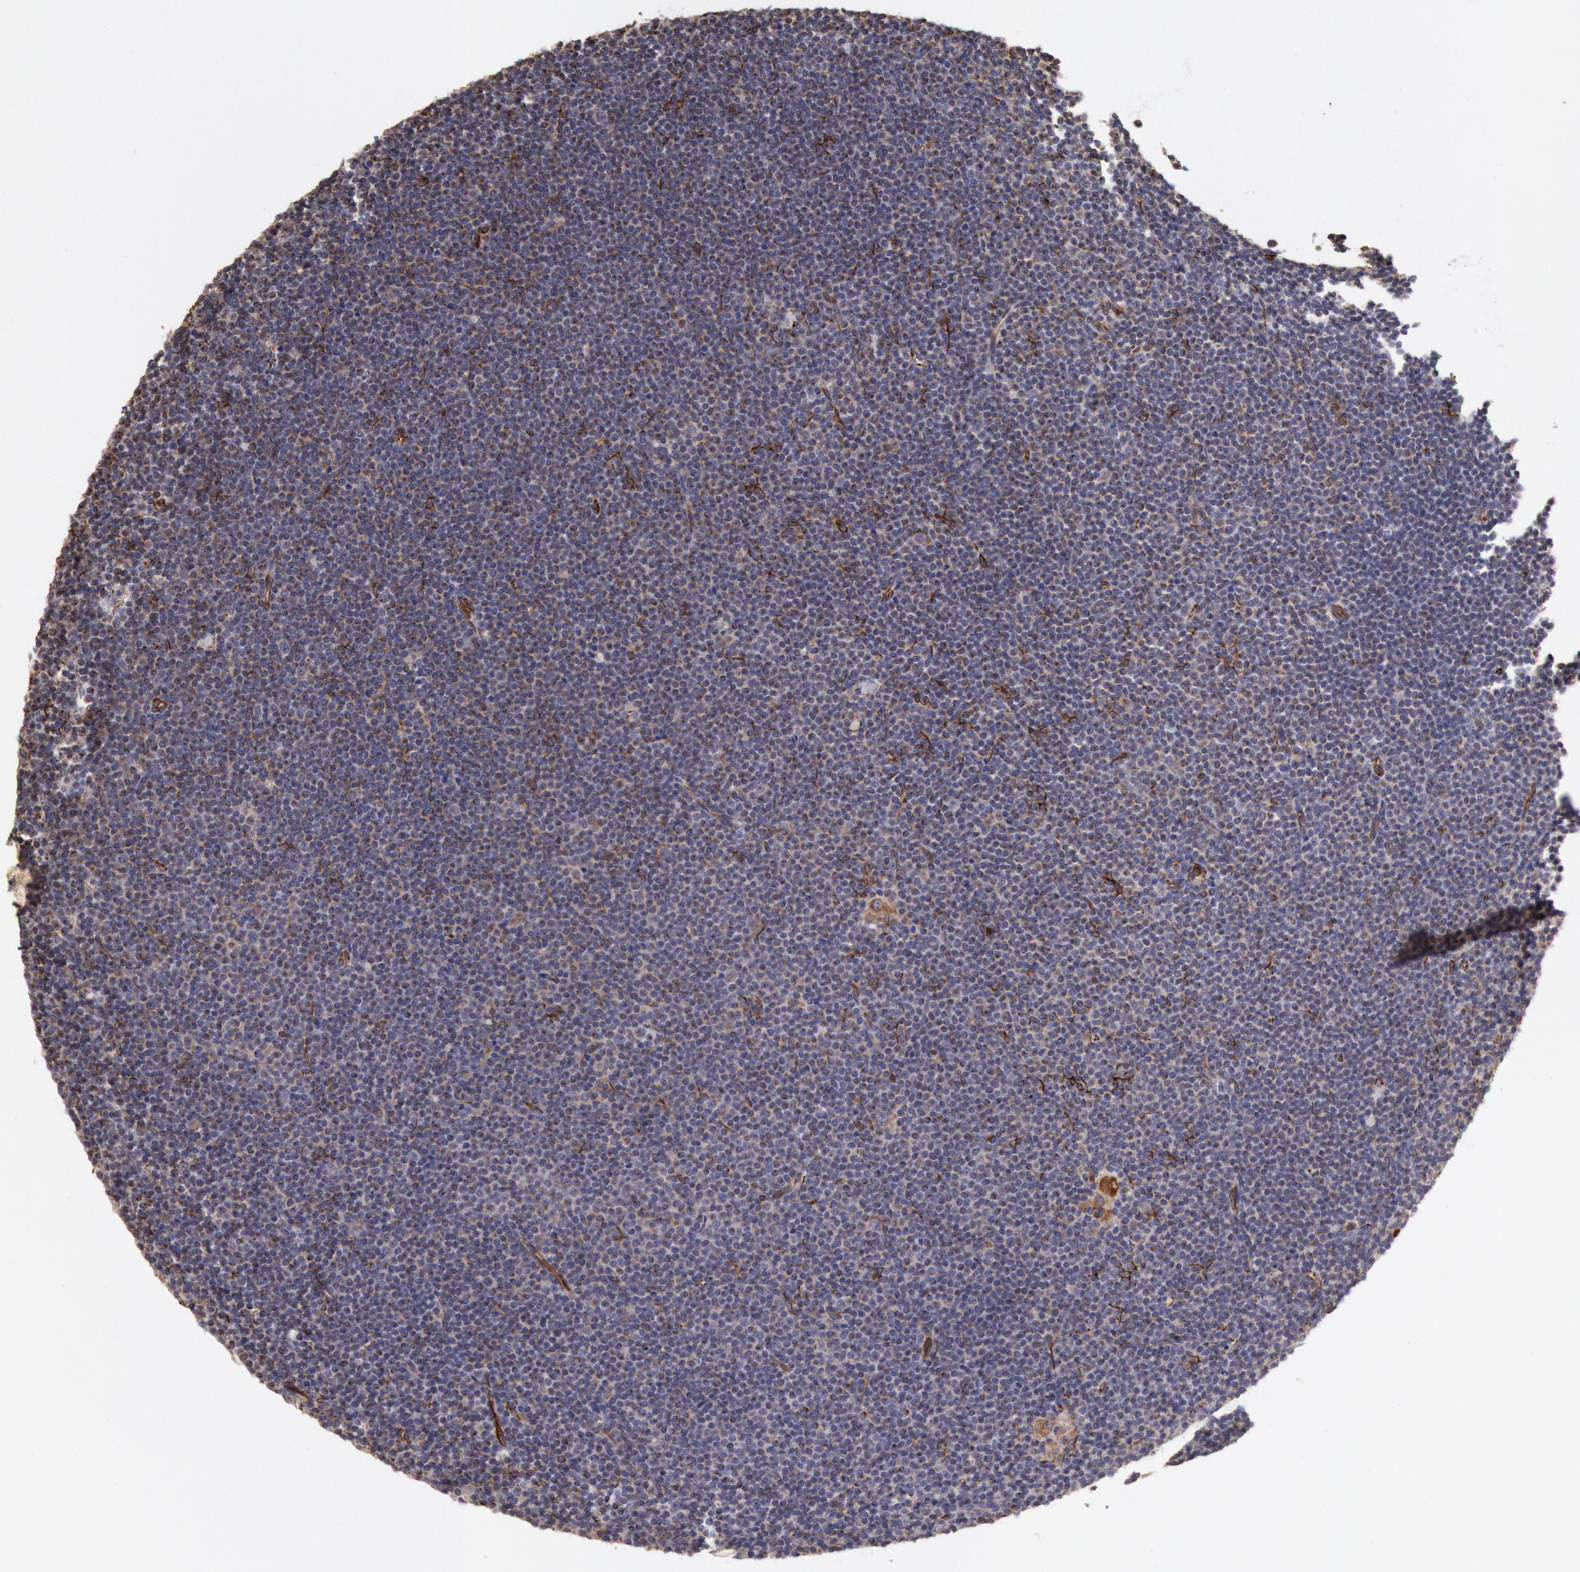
{"staining": {"intensity": "negative", "quantity": "none", "location": "none"}, "tissue": "lymphoma", "cell_type": "Tumor cells", "image_type": "cancer", "snomed": [{"axis": "morphology", "description": "Malignant lymphoma, non-Hodgkin's type, Low grade"}, {"axis": "topography", "description": "Lymph node"}], "caption": "The IHC image has no significant staining in tumor cells of lymphoma tissue.", "gene": "RNF139", "patient": {"sex": "female", "age": 69}}